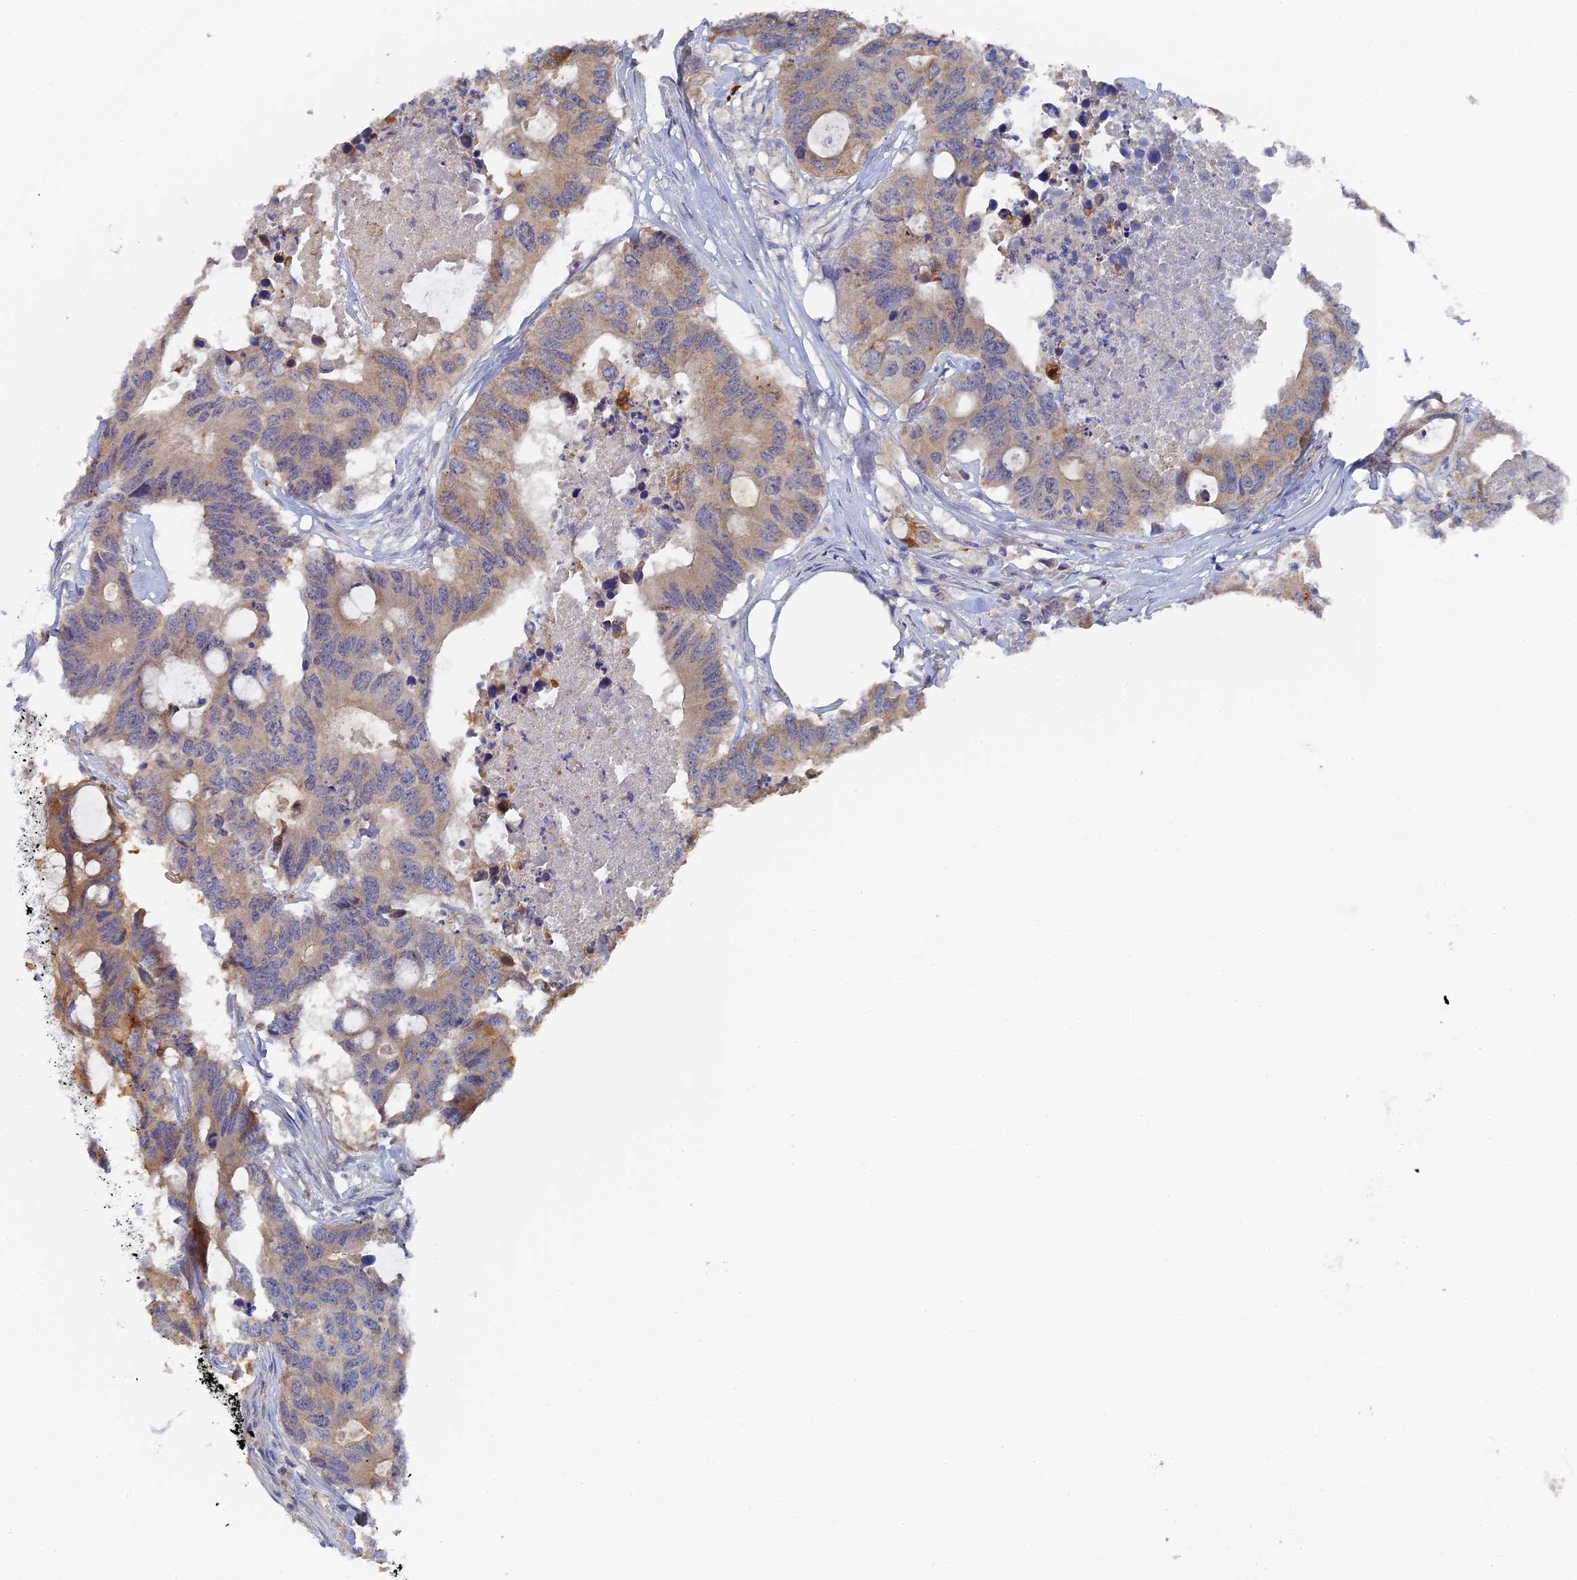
{"staining": {"intensity": "weak", "quantity": "<25%", "location": "cytoplasmic/membranous"}, "tissue": "colorectal cancer", "cell_type": "Tumor cells", "image_type": "cancer", "snomed": [{"axis": "morphology", "description": "Adenocarcinoma, NOS"}, {"axis": "topography", "description": "Colon"}], "caption": "Tumor cells are negative for protein expression in human colorectal adenocarcinoma. Brightfield microscopy of IHC stained with DAB (brown) and hematoxylin (blue), captured at high magnification.", "gene": "MIGA2", "patient": {"sex": "male", "age": 71}}